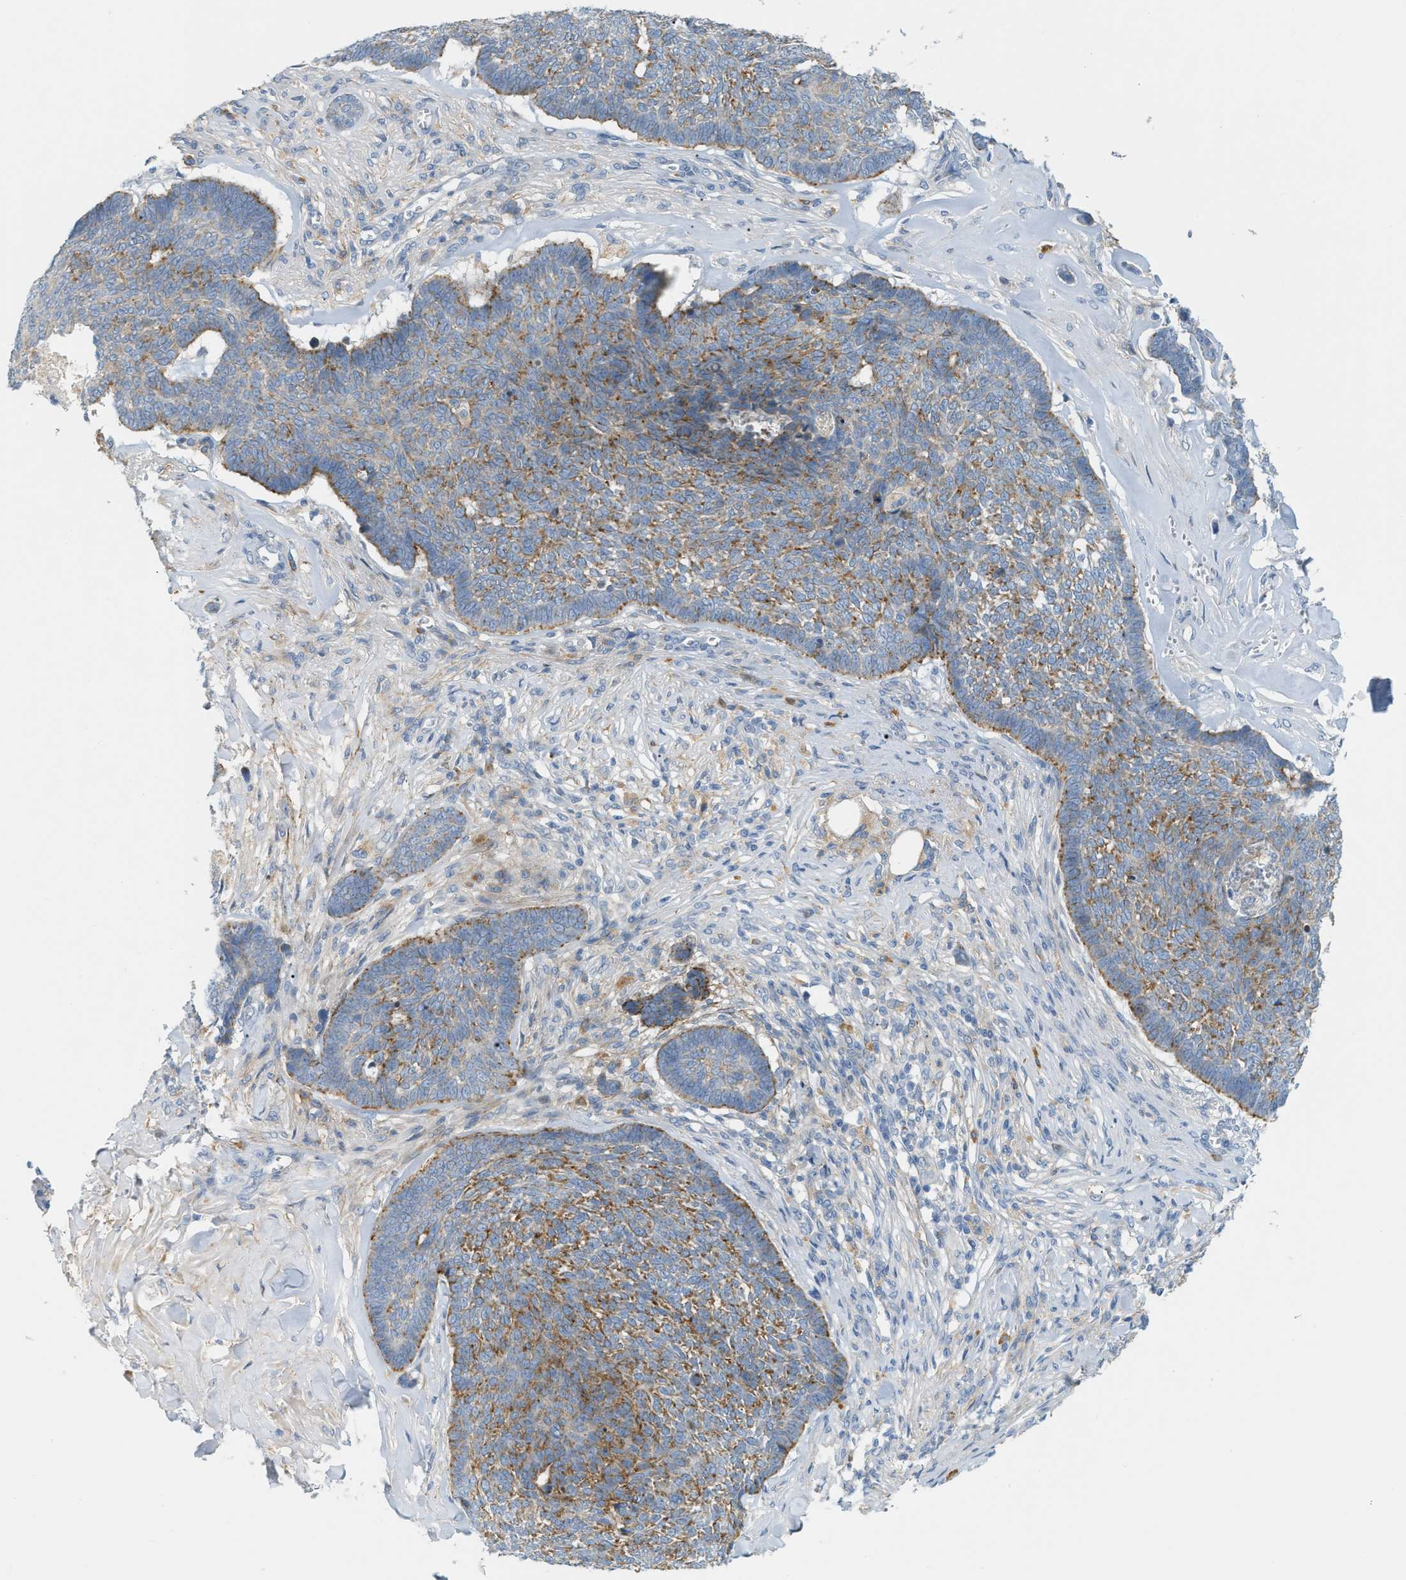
{"staining": {"intensity": "moderate", "quantity": ">75%", "location": "cytoplasmic/membranous"}, "tissue": "skin cancer", "cell_type": "Tumor cells", "image_type": "cancer", "snomed": [{"axis": "morphology", "description": "Basal cell carcinoma"}, {"axis": "topography", "description": "Skin"}], "caption": "Skin basal cell carcinoma stained with immunohistochemistry displays moderate cytoplasmic/membranous expression in approximately >75% of tumor cells.", "gene": "LMBRD1", "patient": {"sex": "male", "age": 84}}